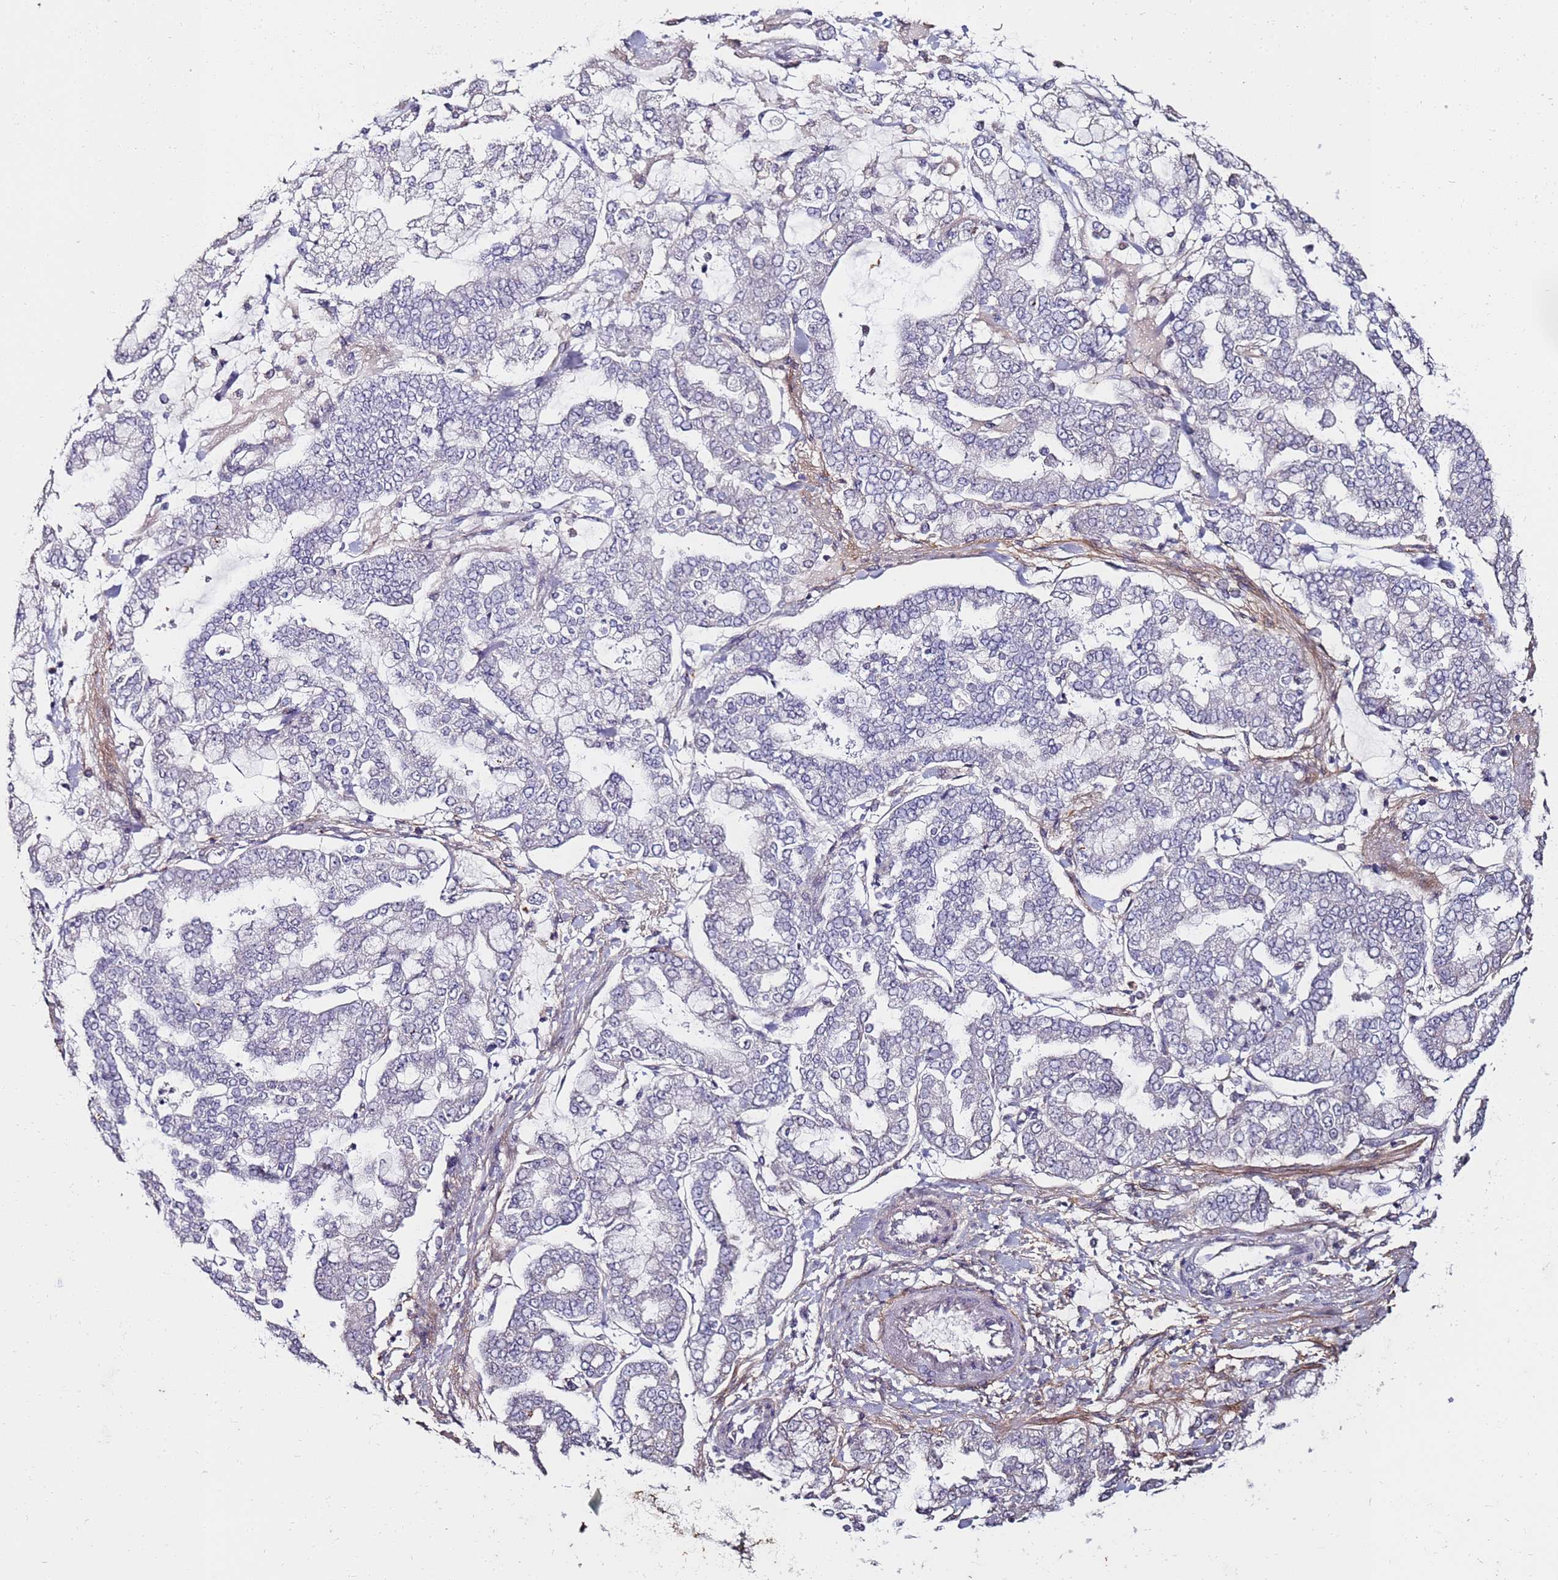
{"staining": {"intensity": "negative", "quantity": "none", "location": "none"}, "tissue": "stomach cancer", "cell_type": "Tumor cells", "image_type": "cancer", "snomed": [{"axis": "morphology", "description": "Normal tissue, NOS"}, {"axis": "morphology", "description": "Adenocarcinoma, NOS"}, {"axis": "topography", "description": "Stomach, upper"}, {"axis": "topography", "description": "Stomach"}], "caption": "This is a photomicrograph of immunohistochemistry staining of stomach adenocarcinoma, which shows no expression in tumor cells.", "gene": "C3orf80", "patient": {"sex": "male", "age": 76}}